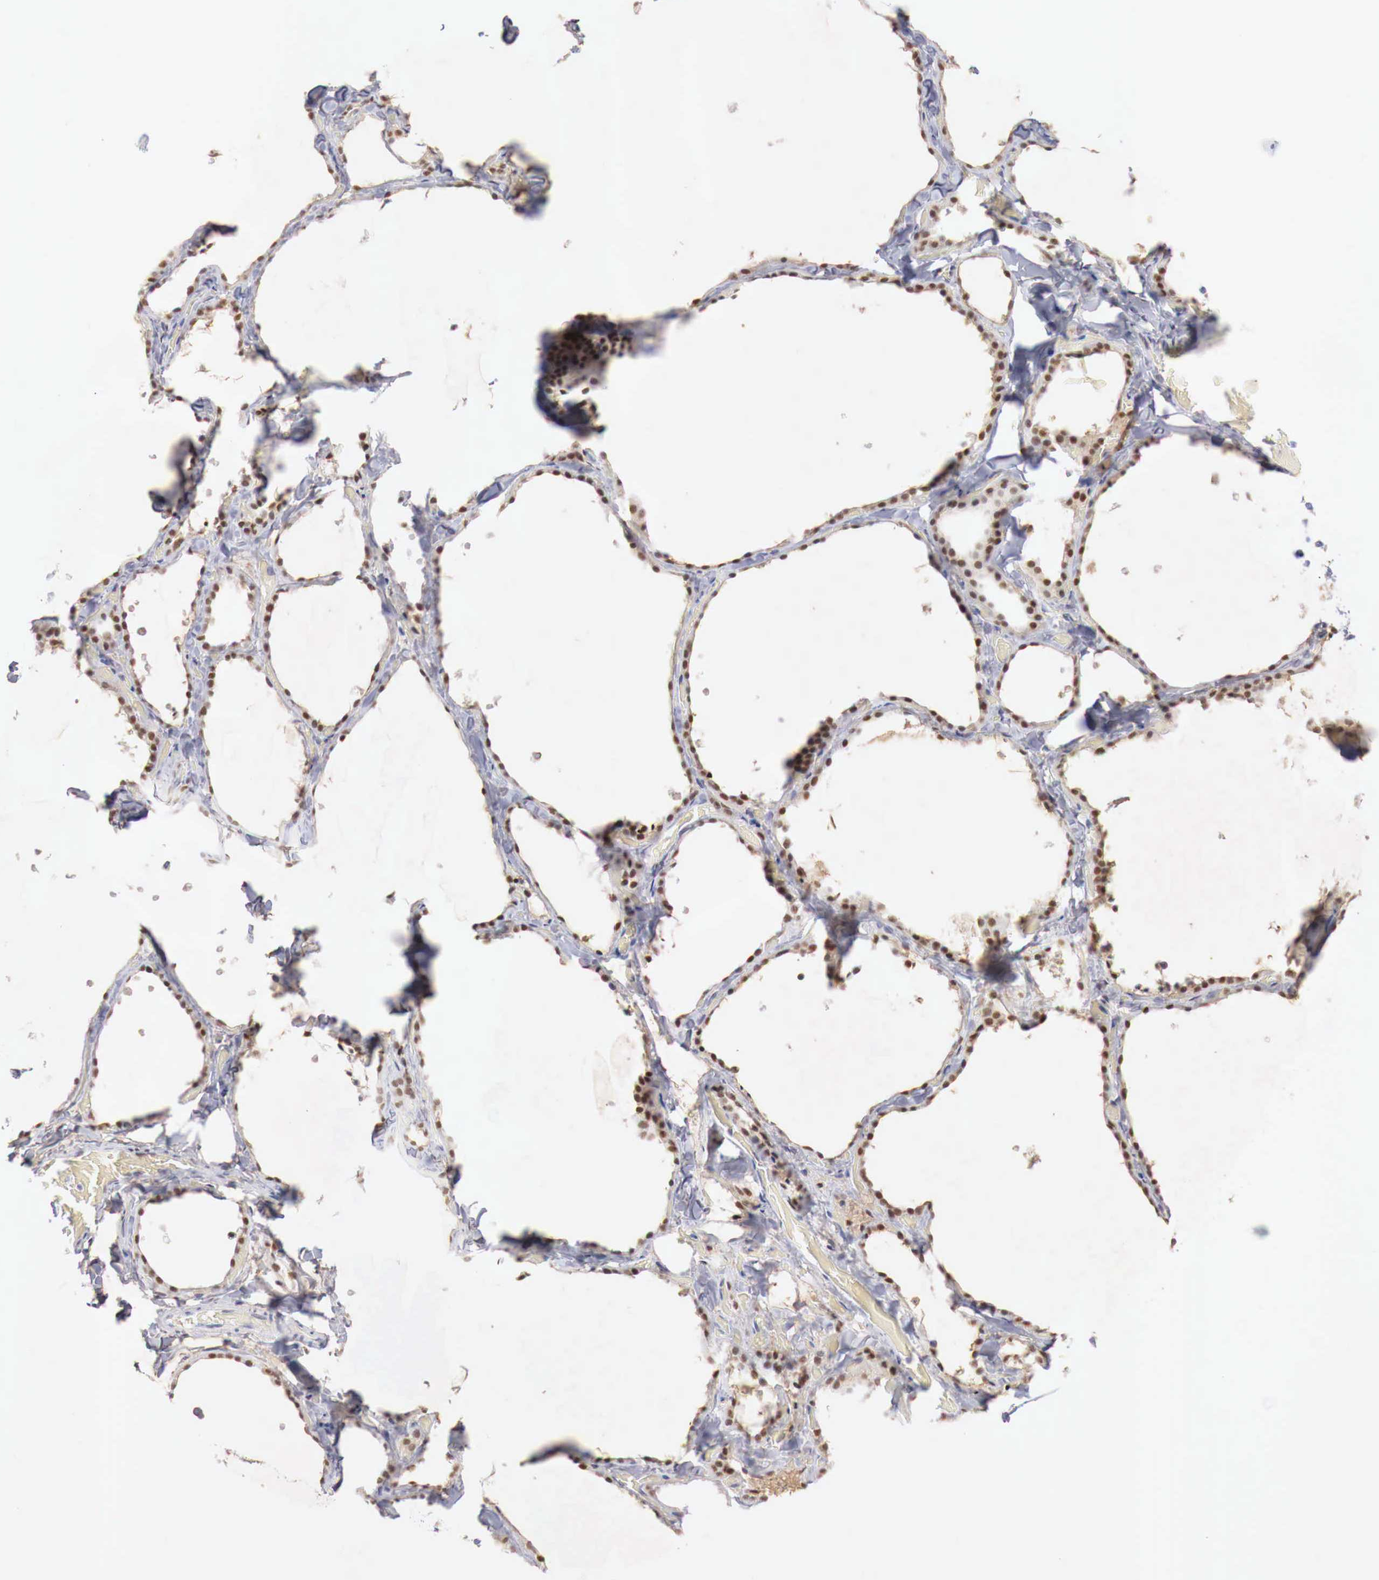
{"staining": {"intensity": "strong", "quantity": ">75%", "location": "cytoplasmic/membranous,nuclear"}, "tissue": "thyroid gland", "cell_type": "Glandular cells", "image_type": "normal", "snomed": [{"axis": "morphology", "description": "Normal tissue, NOS"}, {"axis": "topography", "description": "Thyroid gland"}], "caption": "A high amount of strong cytoplasmic/membranous,nuclear staining is present in approximately >75% of glandular cells in unremarkable thyroid gland.", "gene": "FOXP2", "patient": {"sex": "male", "age": 34}}